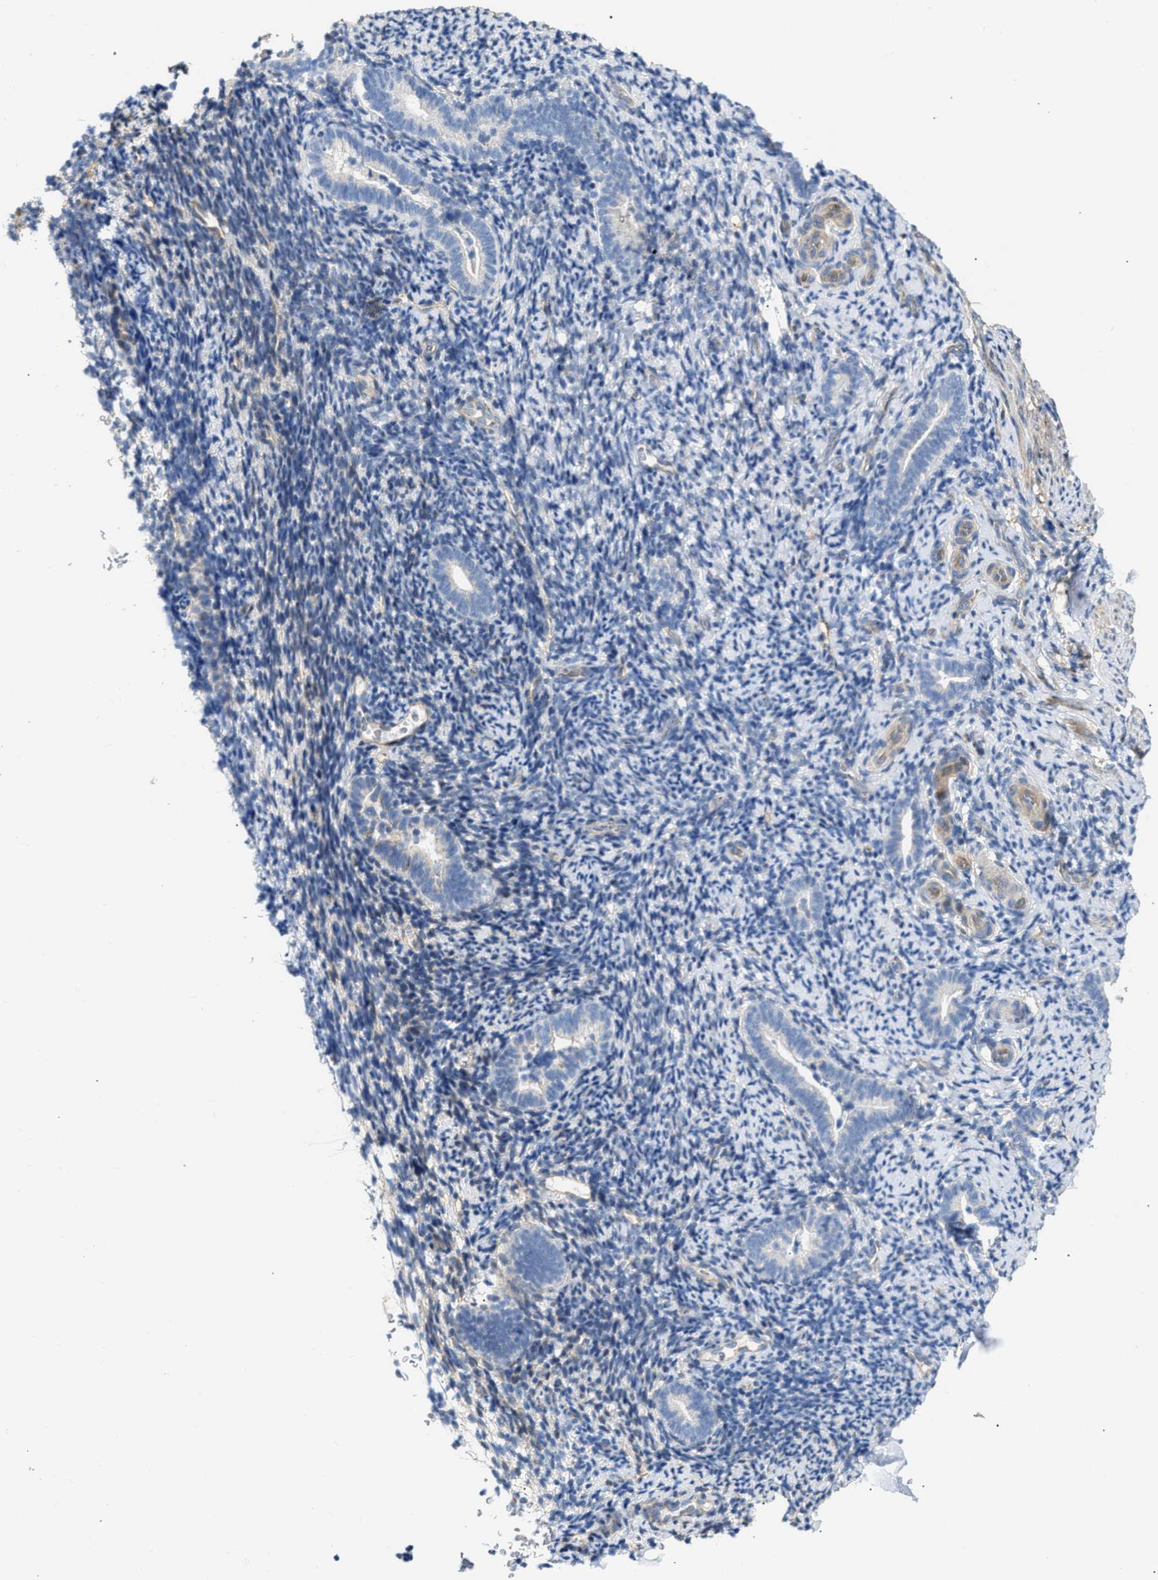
{"staining": {"intensity": "negative", "quantity": "none", "location": "none"}, "tissue": "endometrium", "cell_type": "Cells in endometrial stroma", "image_type": "normal", "snomed": [{"axis": "morphology", "description": "Normal tissue, NOS"}, {"axis": "topography", "description": "Endometrium"}], "caption": "DAB (3,3'-diaminobenzidine) immunohistochemical staining of unremarkable human endometrium displays no significant positivity in cells in endometrial stroma.", "gene": "FHL1", "patient": {"sex": "female", "age": 51}}